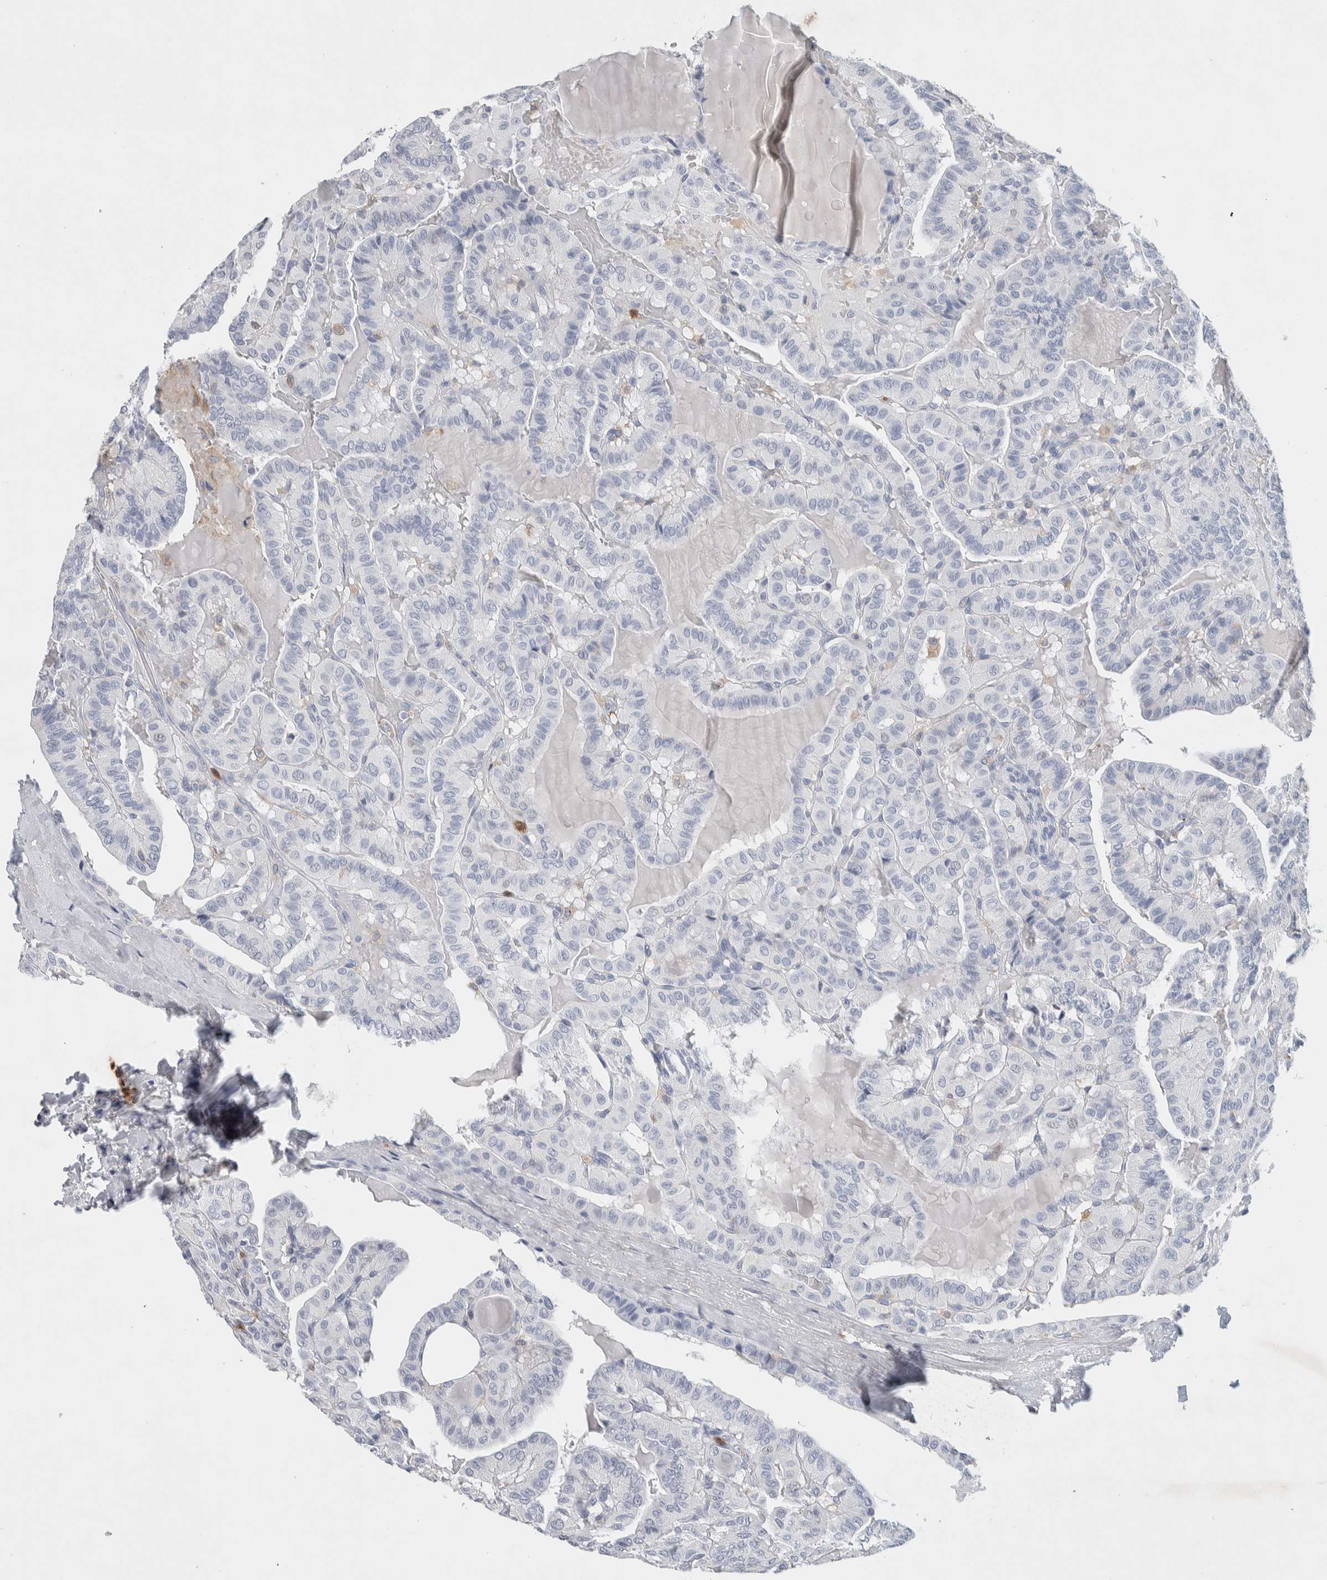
{"staining": {"intensity": "negative", "quantity": "none", "location": "none"}, "tissue": "thyroid cancer", "cell_type": "Tumor cells", "image_type": "cancer", "snomed": [{"axis": "morphology", "description": "Papillary adenocarcinoma, NOS"}, {"axis": "topography", "description": "Thyroid gland"}], "caption": "Human papillary adenocarcinoma (thyroid) stained for a protein using IHC displays no expression in tumor cells.", "gene": "NCF2", "patient": {"sex": "male", "age": 77}}